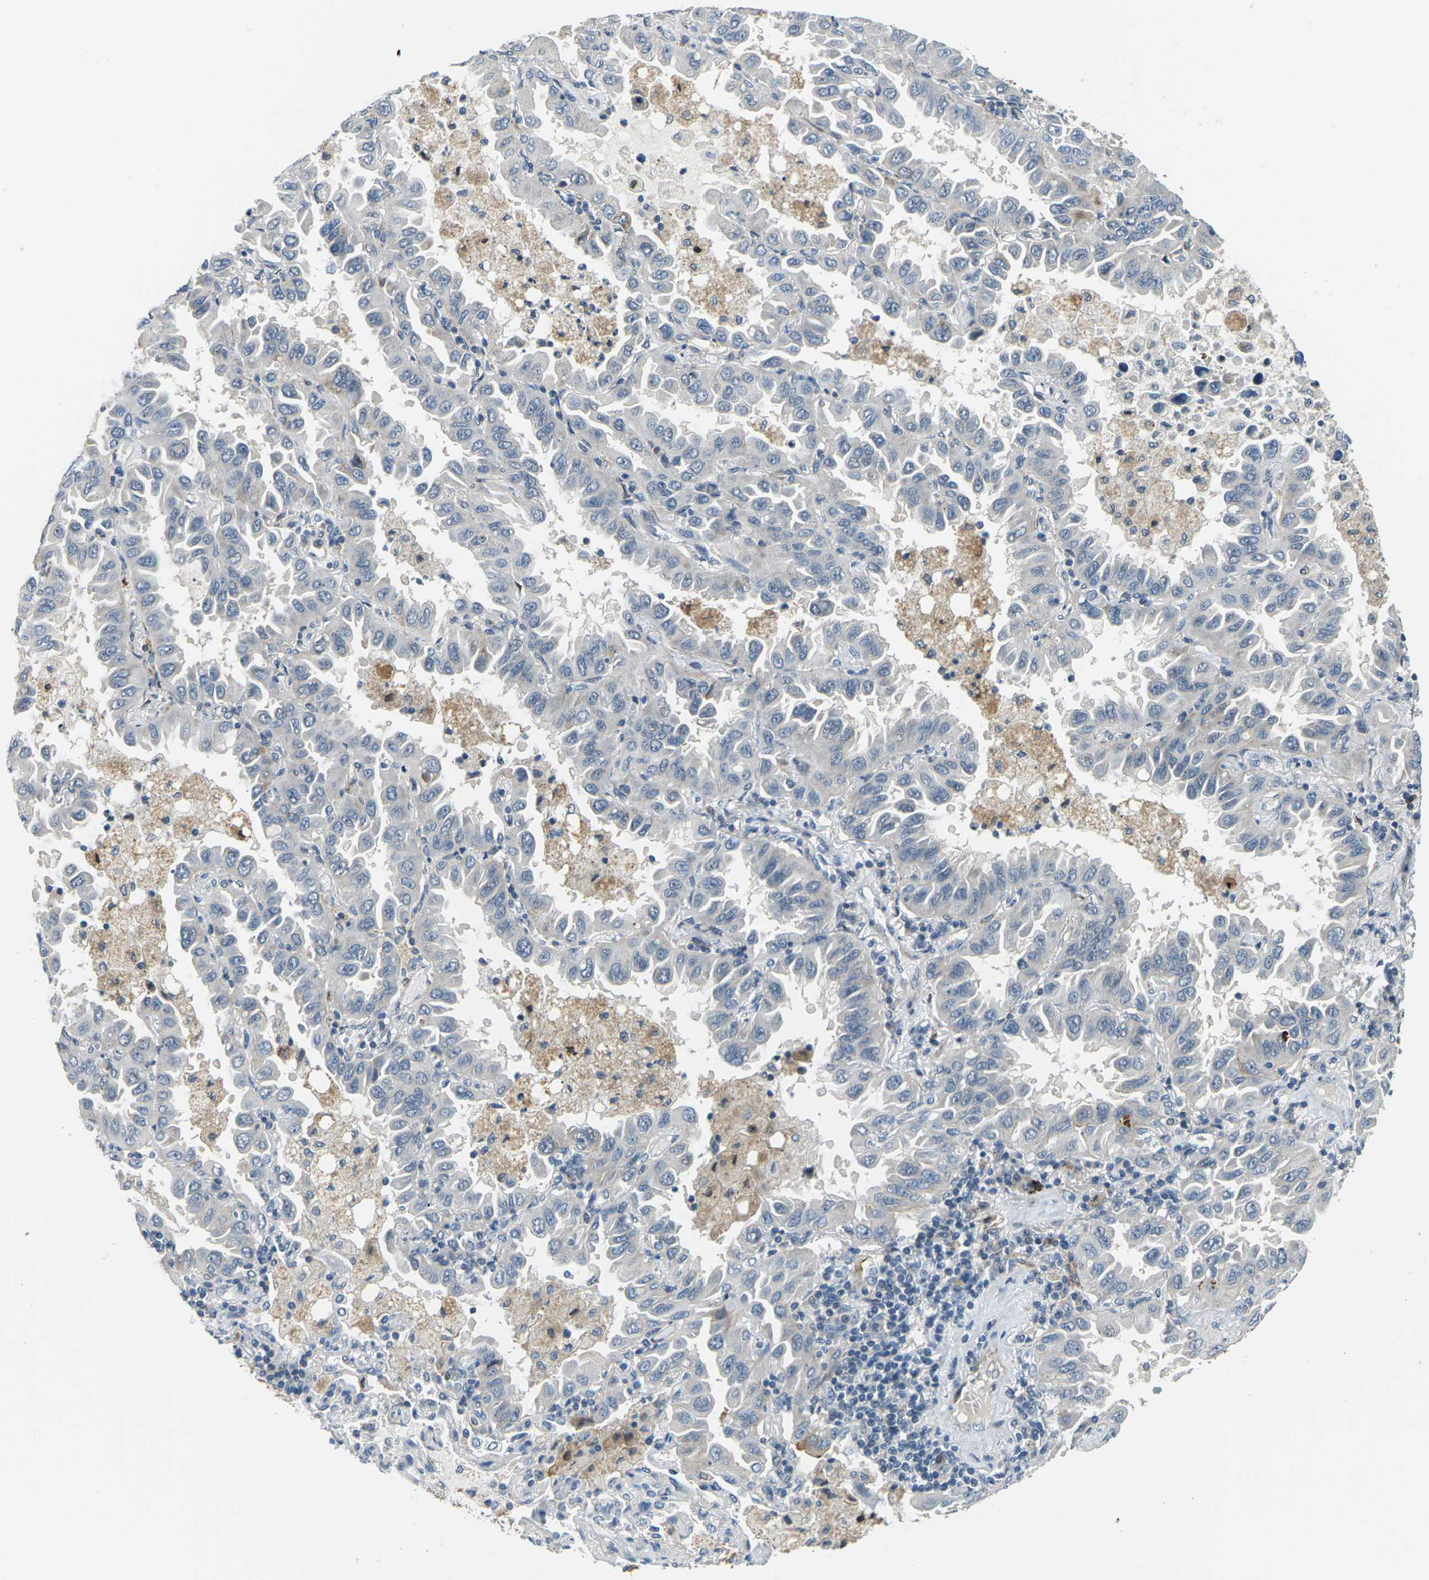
{"staining": {"intensity": "negative", "quantity": "none", "location": "none"}, "tissue": "lung cancer", "cell_type": "Tumor cells", "image_type": "cancer", "snomed": [{"axis": "morphology", "description": "Adenocarcinoma, NOS"}, {"axis": "topography", "description": "Lung"}], "caption": "Lung cancer (adenocarcinoma) was stained to show a protein in brown. There is no significant staining in tumor cells.", "gene": "SLC13A3", "patient": {"sex": "male", "age": 64}}